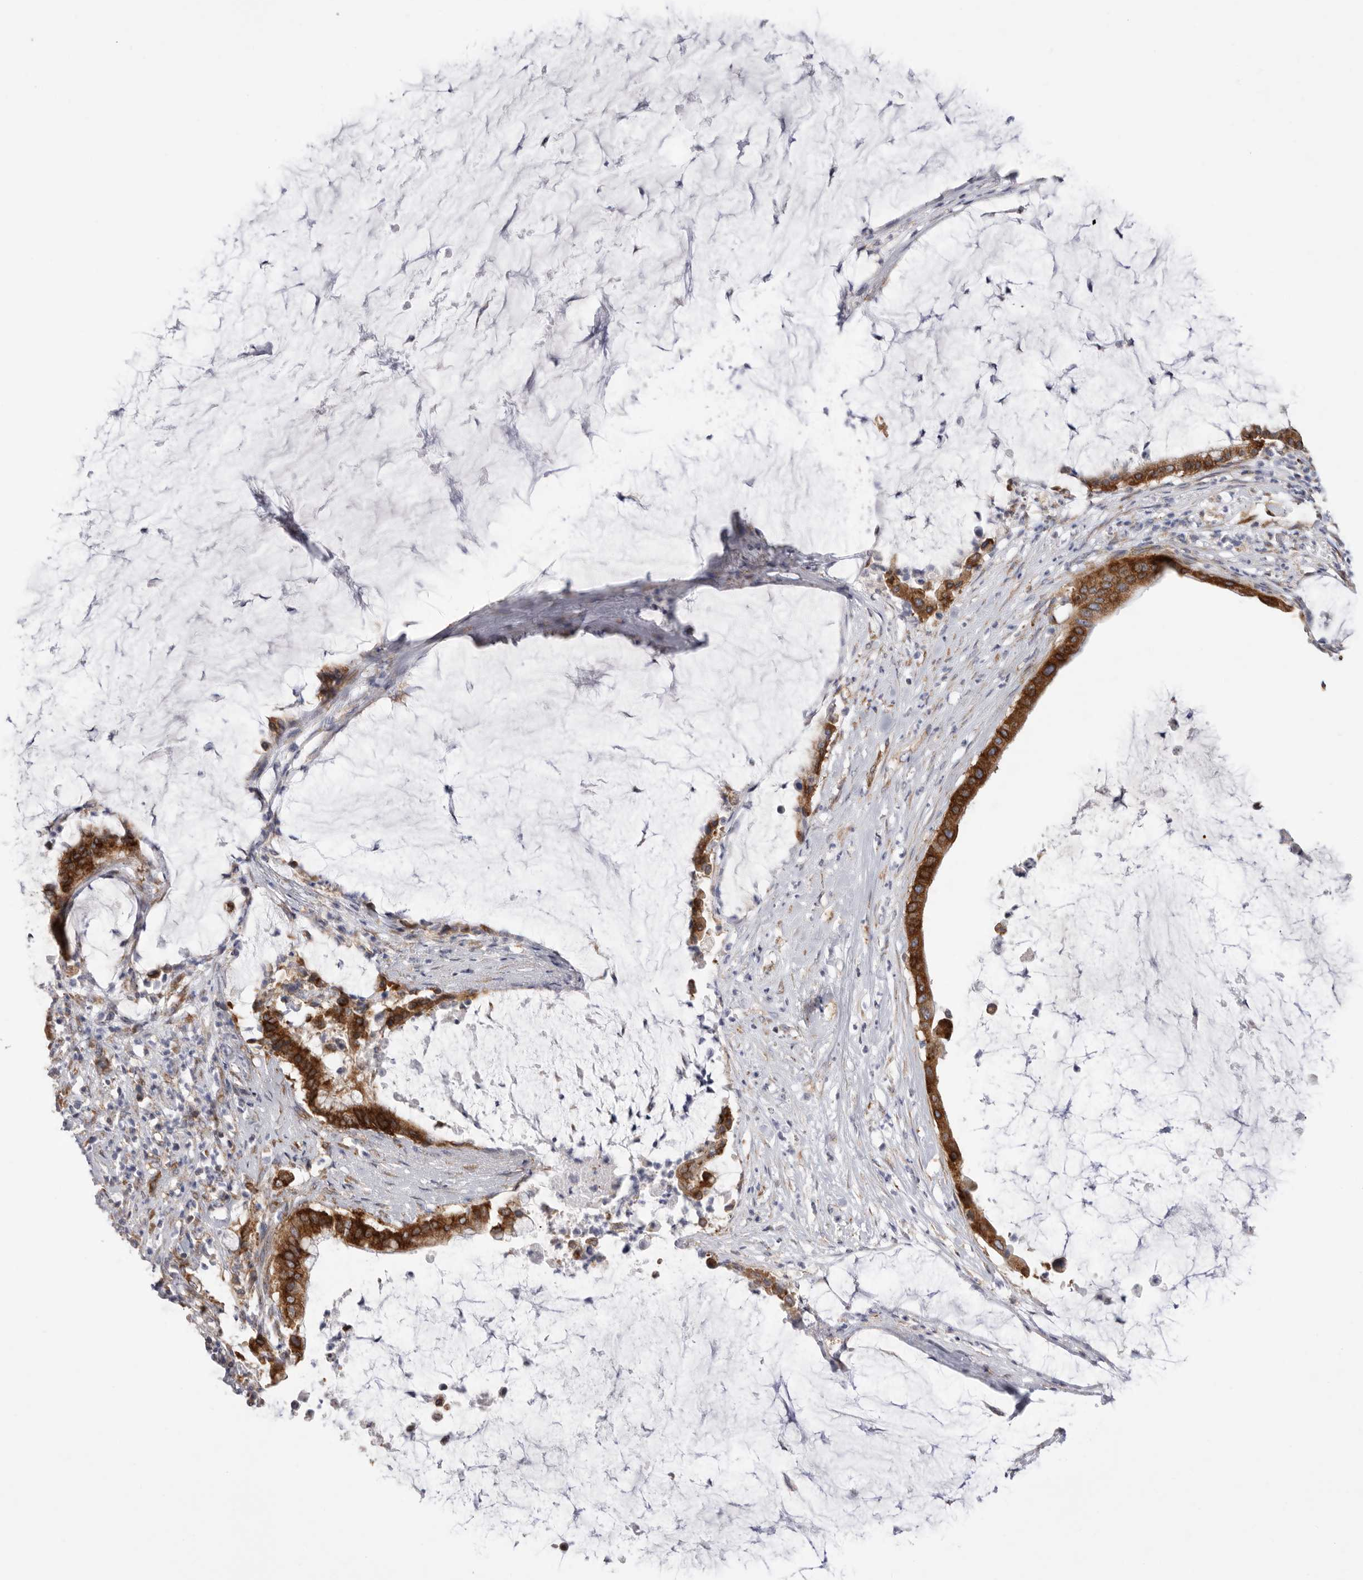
{"staining": {"intensity": "strong", "quantity": ">75%", "location": "cytoplasmic/membranous"}, "tissue": "pancreatic cancer", "cell_type": "Tumor cells", "image_type": "cancer", "snomed": [{"axis": "morphology", "description": "Adenocarcinoma, NOS"}, {"axis": "topography", "description": "Pancreas"}], "caption": "Immunohistochemical staining of human pancreatic cancer shows high levels of strong cytoplasmic/membranous protein positivity in approximately >75% of tumor cells.", "gene": "SERBP1", "patient": {"sex": "male", "age": 41}}